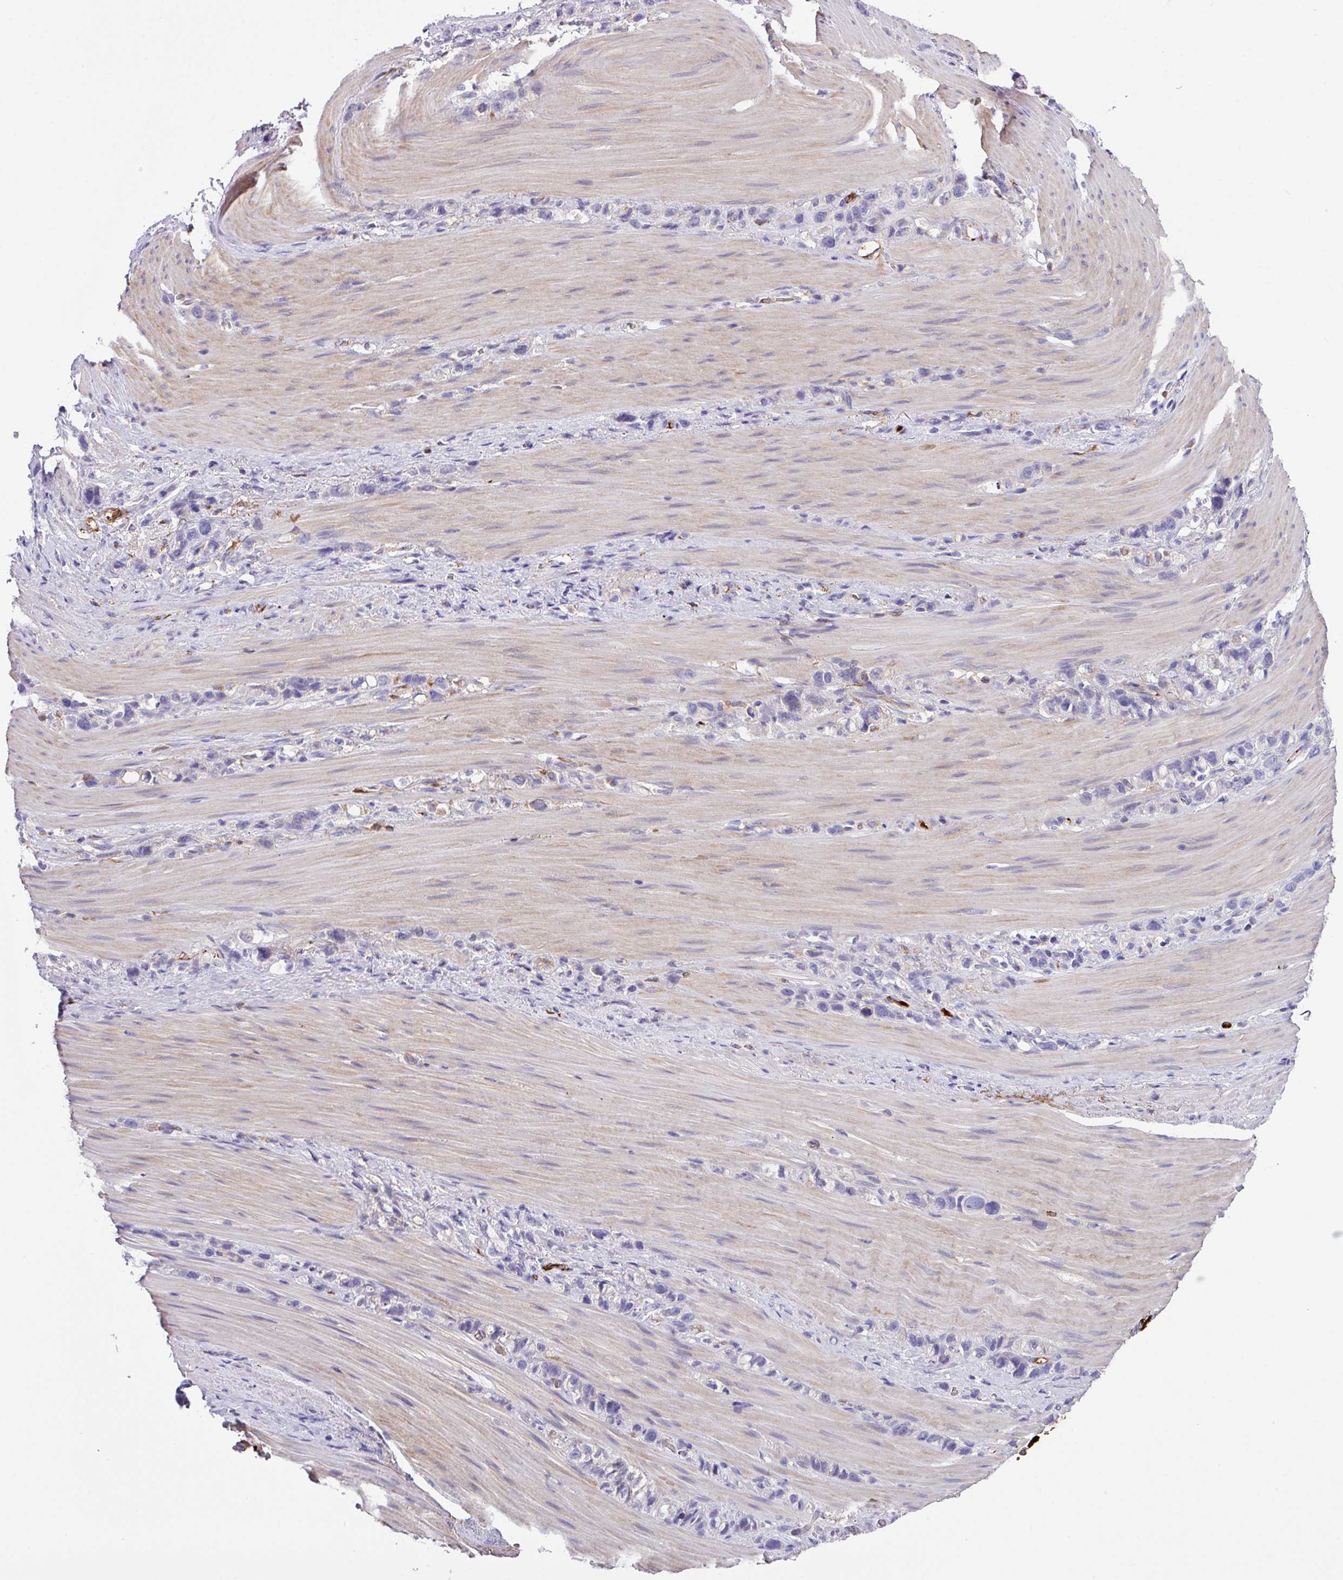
{"staining": {"intensity": "negative", "quantity": "none", "location": "none"}, "tissue": "stomach cancer", "cell_type": "Tumor cells", "image_type": "cancer", "snomed": [{"axis": "morphology", "description": "Adenocarcinoma, NOS"}, {"axis": "topography", "description": "Stomach"}], "caption": "Protein analysis of stomach adenocarcinoma demonstrates no significant positivity in tumor cells.", "gene": "DNAL1", "patient": {"sex": "female", "age": 65}}